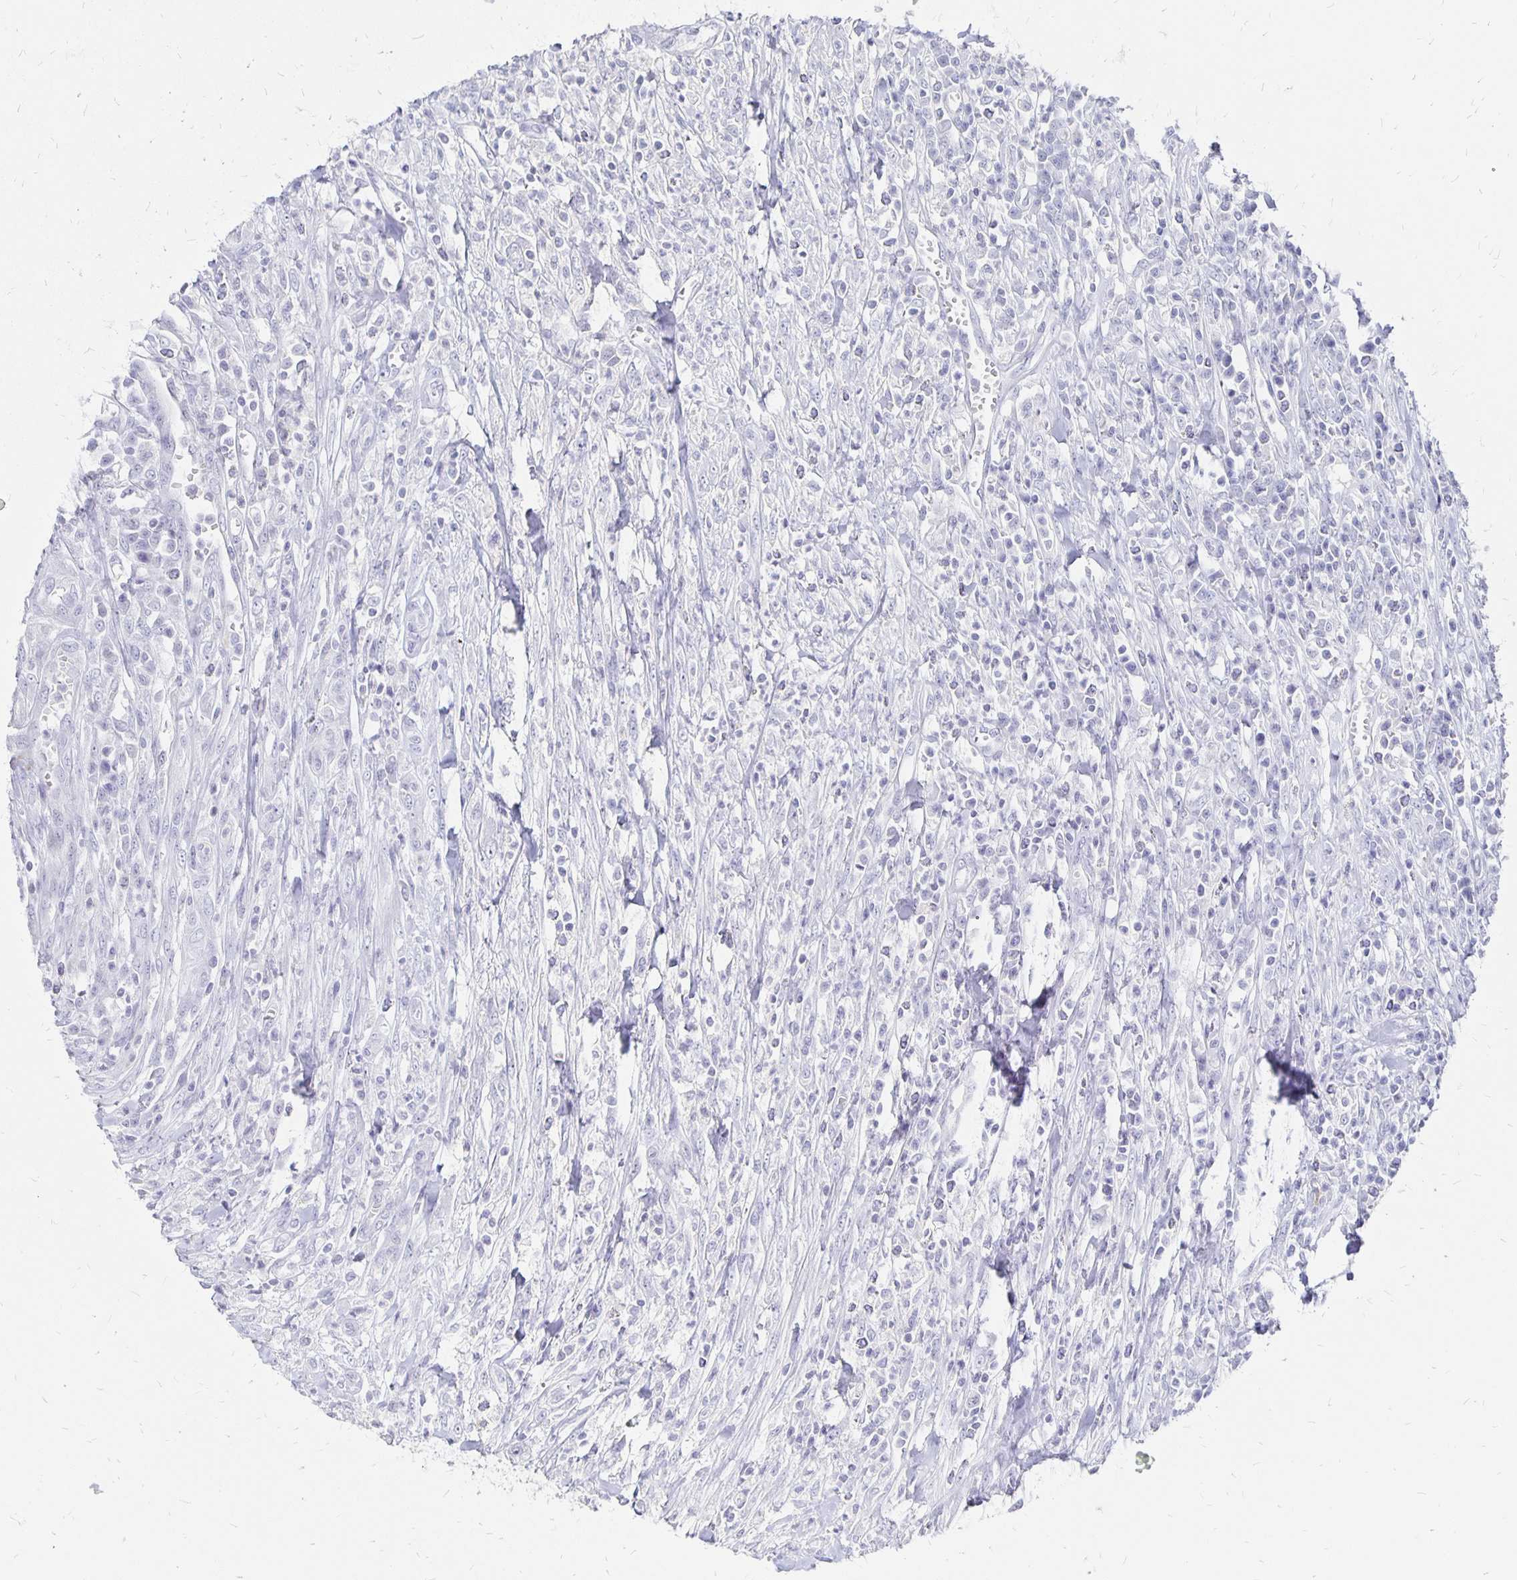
{"staining": {"intensity": "negative", "quantity": "none", "location": "none"}, "tissue": "colorectal cancer", "cell_type": "Tumor cells", "image_type": "cancer", "snomed": [{"axis": "morphology", "description": "Adenocarcinoma, NOS"}, {"axis": "topography", "description": "Colon"}], "caption": "A high-resolution histopathology image shows immunohistochemistry staining of adenocarcinoma (colorectal), which reveals no significant expression in tumor cells.", "gene": "SYT2", "patient": {"sex": "male", "age": 65}}